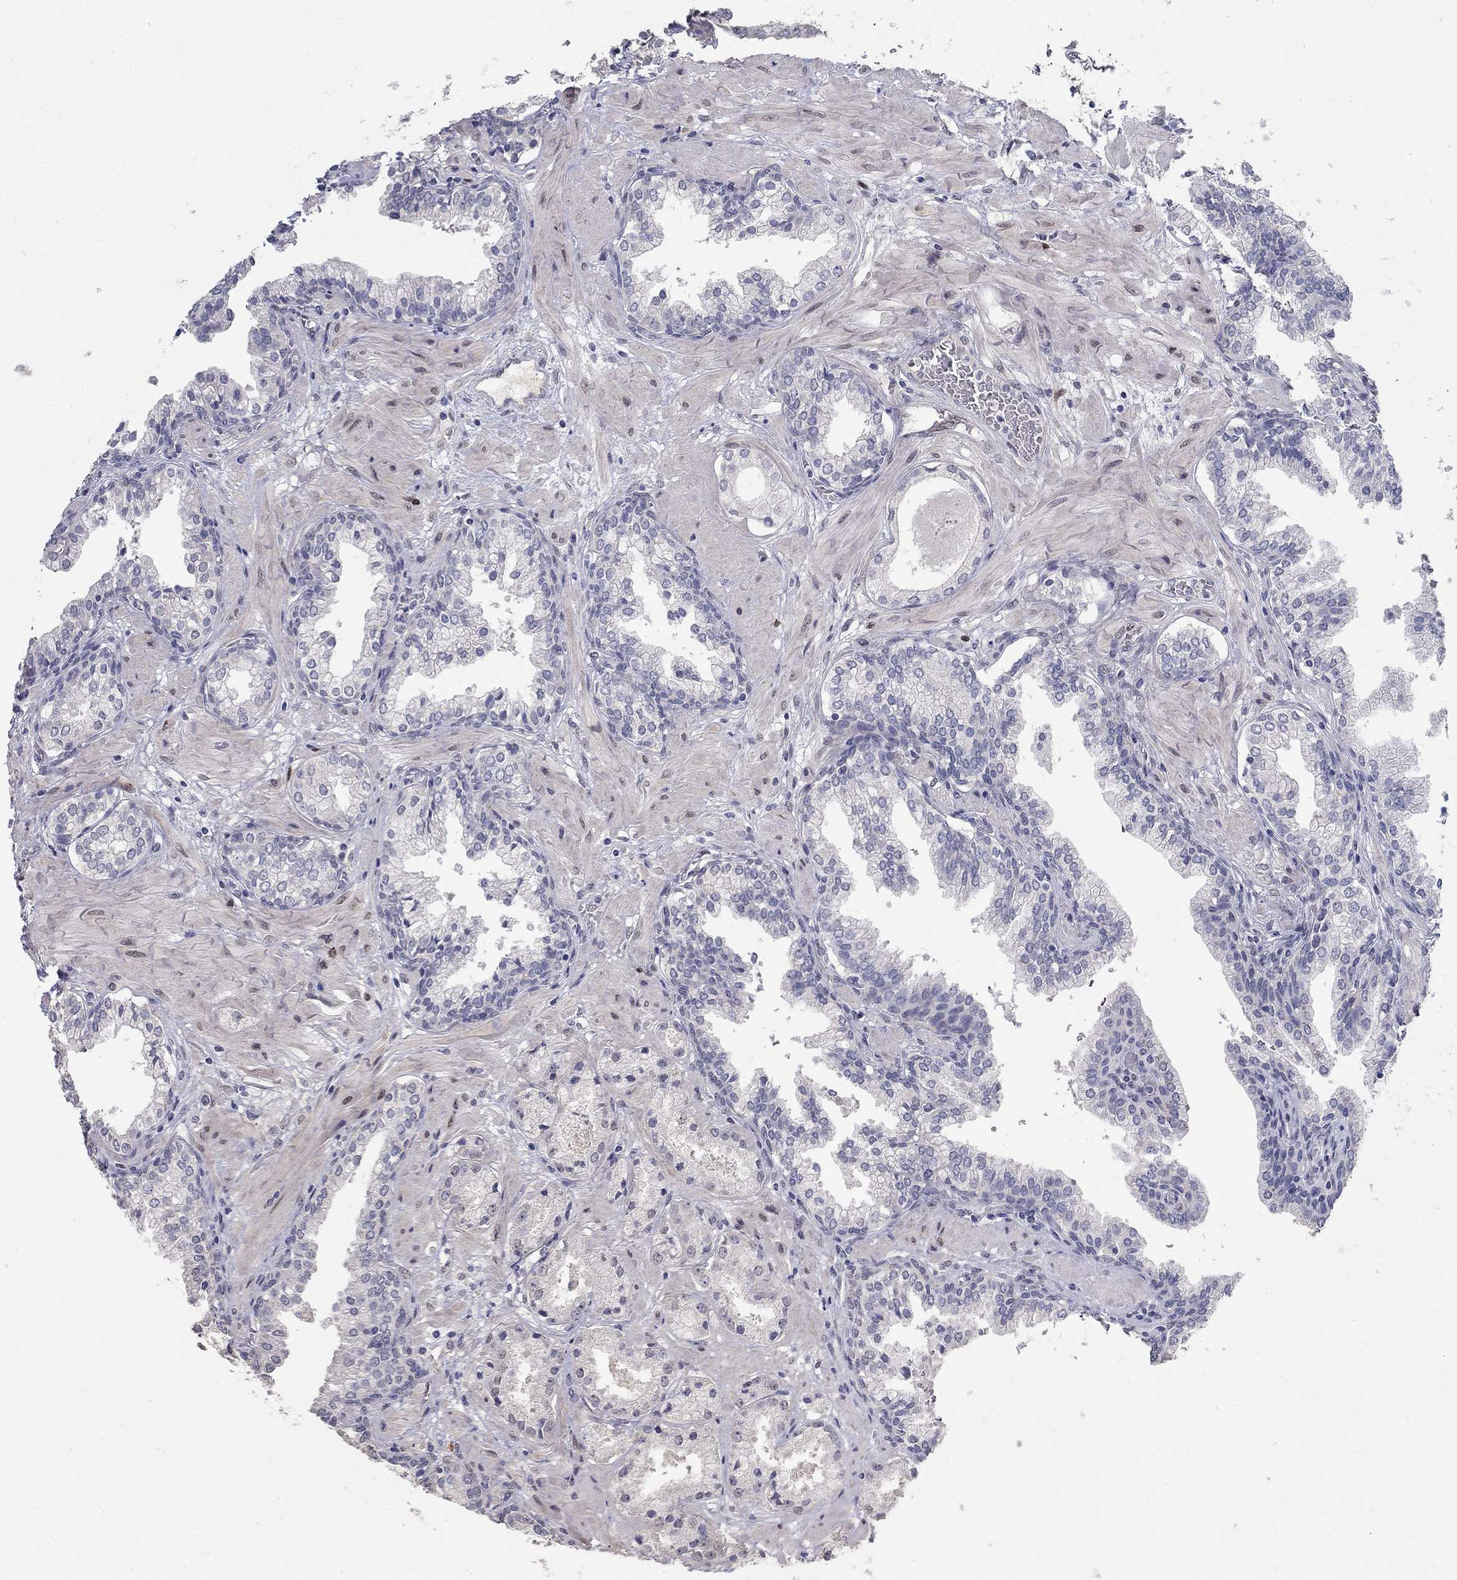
{"staining": {"intensity": "negative", "quantity": "none", "location": "none"}, "tissue": "prostate cancer", "cell_type": "Tumor cells", "image_type": "cancer", "snomed": [{"axis": "morphology", "description": "Adenocarcinoma, NOS"}, {"axis": "topography", "description": "Prostate and seminal vesicle, NOS"}, {"axis": "topography", "description": "Prostate"}], "caption": "Micrograph shows no significant protein staining in tumor cells of adenocarcinoma (prostate).", "gene": "FGF2", "patient": {"sex": "male", "age": 44}}